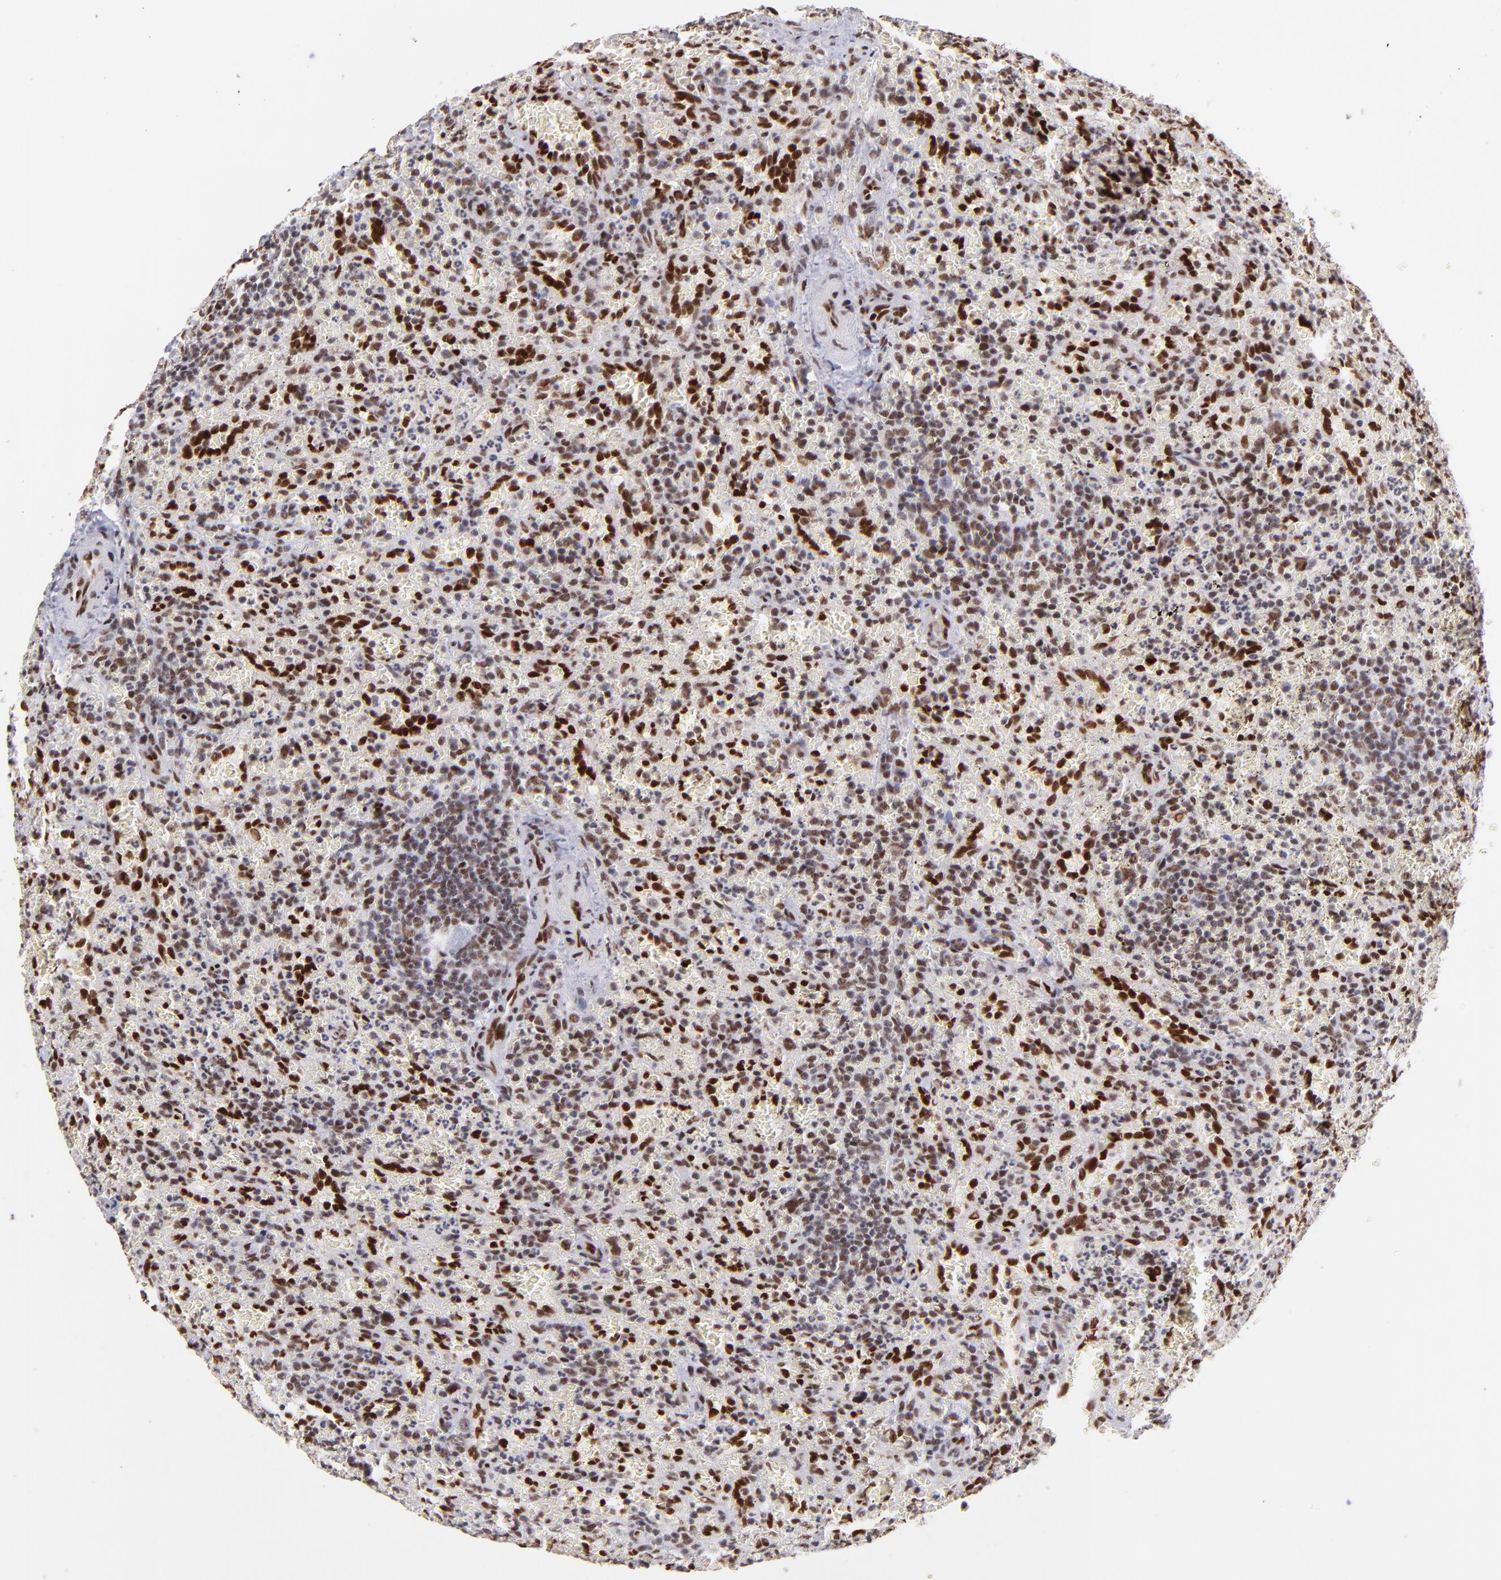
{"staining": {"intensity": "strong", "quantity": ">75%", "location": "nuclear"}, "tissue": "lymphoma", "cell_type": "Tumor cells", "image_type": "cancer", "snomed": [{"axis": "morphology", "description": "Malignant lymphoma, non-Hodgkin's type, Low grade"}, {"axis": "topography", "description": "Spleen"}], "caption": "Immunohistochemistry staining of lymphoma, which reveals high levels of strong nuclear staining in approximately >75% of tumor cells indicating strong nuclear protein expression. The staining was performed using DAB (3,3'-diaminobenzidine) (brown) for protein detection and nuclei were counterstained in hematoxylin (blue).", "gene": "MIDEAS", "patient": {"sex": "female", "age": 64}}